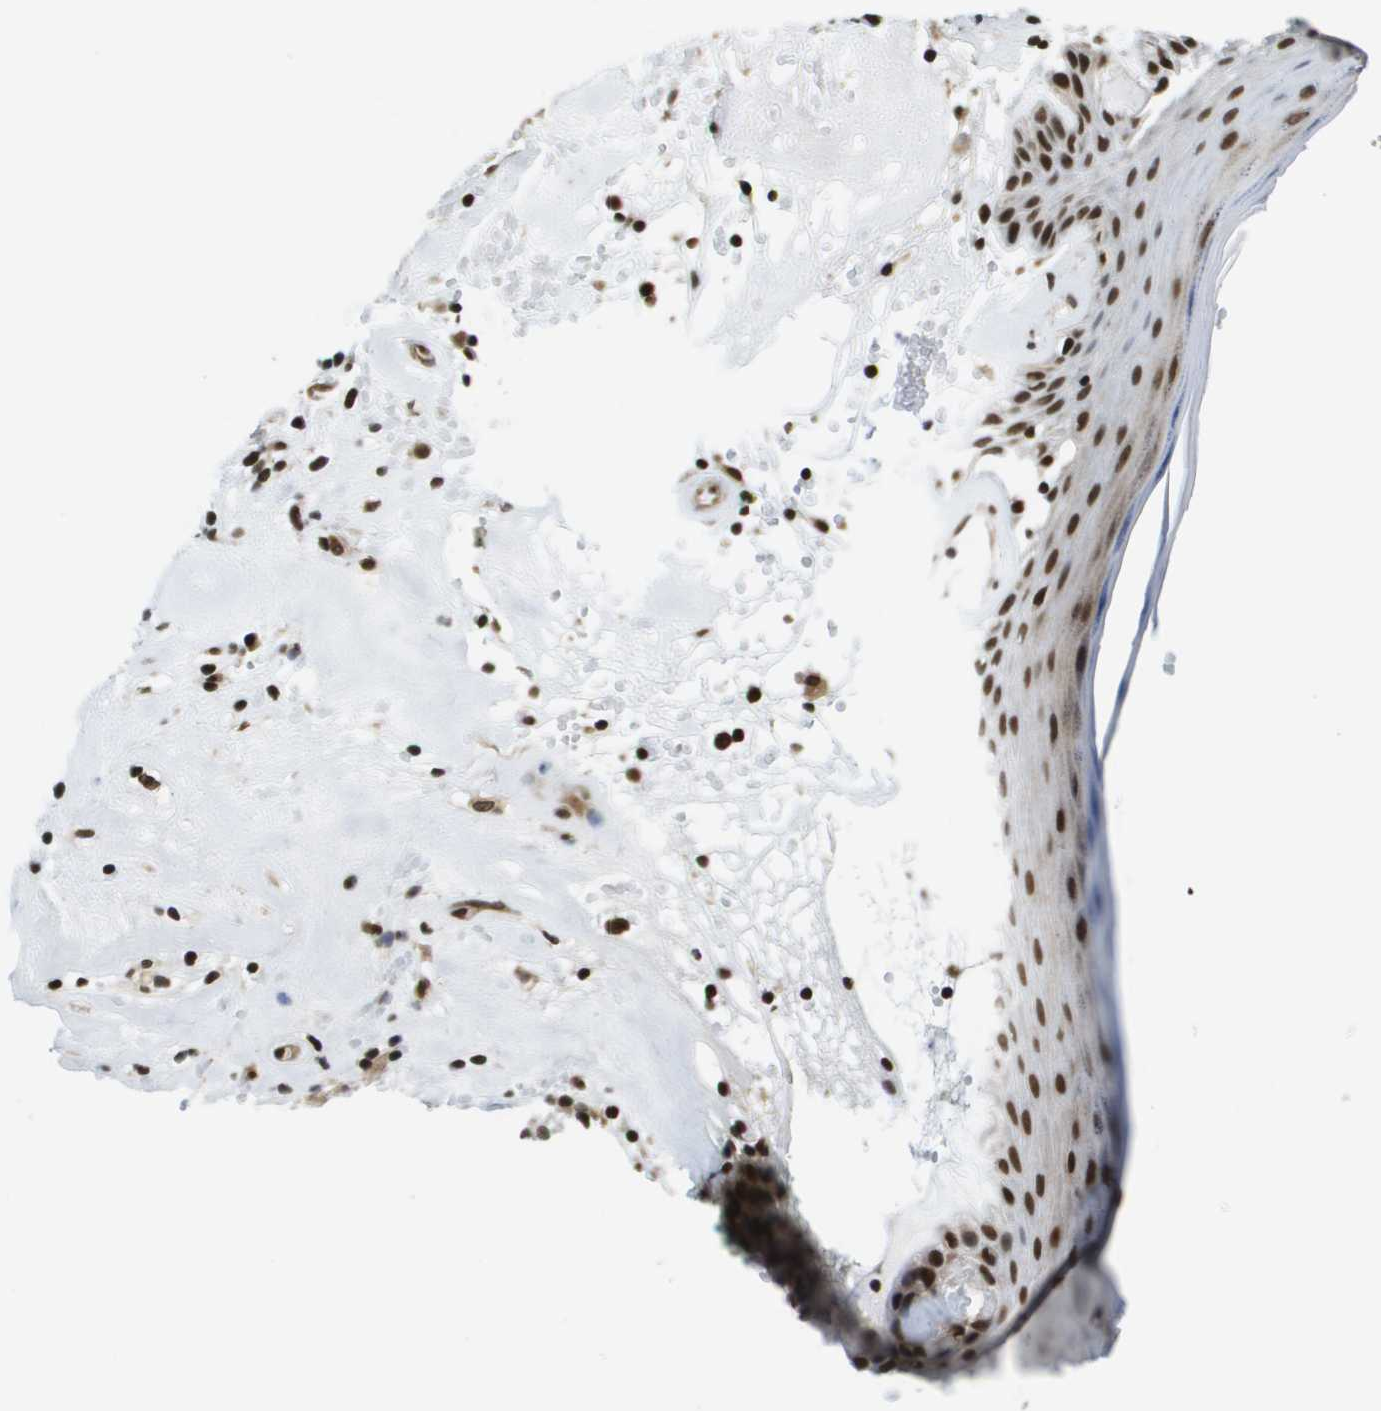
{"staining": {"intensity": "strong", "quantity": ">75%", "location": "nuclear"}, "tissue": "skin", "cell_type": "Epidermal cells", "image_type": "normal", "snomed": [{"axis": "morphology", "description": "Normal tissue, NOS"}, {"axis": "morphology", "description": "Inflammation, NOS"}, {"axis": "topography", "description": "Vulva"}], "caption": "Unremarkable skin demonstrates strong nuclear positivity in about >75% of epidermal cells The staining was performed using DAB (3,3'-diaminobenzidine) to visualize the protein expression in brown, while the nuclei were stained in blue with hematoxylin (Magnification: 20x)..", "gene": "RECQL4", "patient": {"sex": "female", "age": 84}}